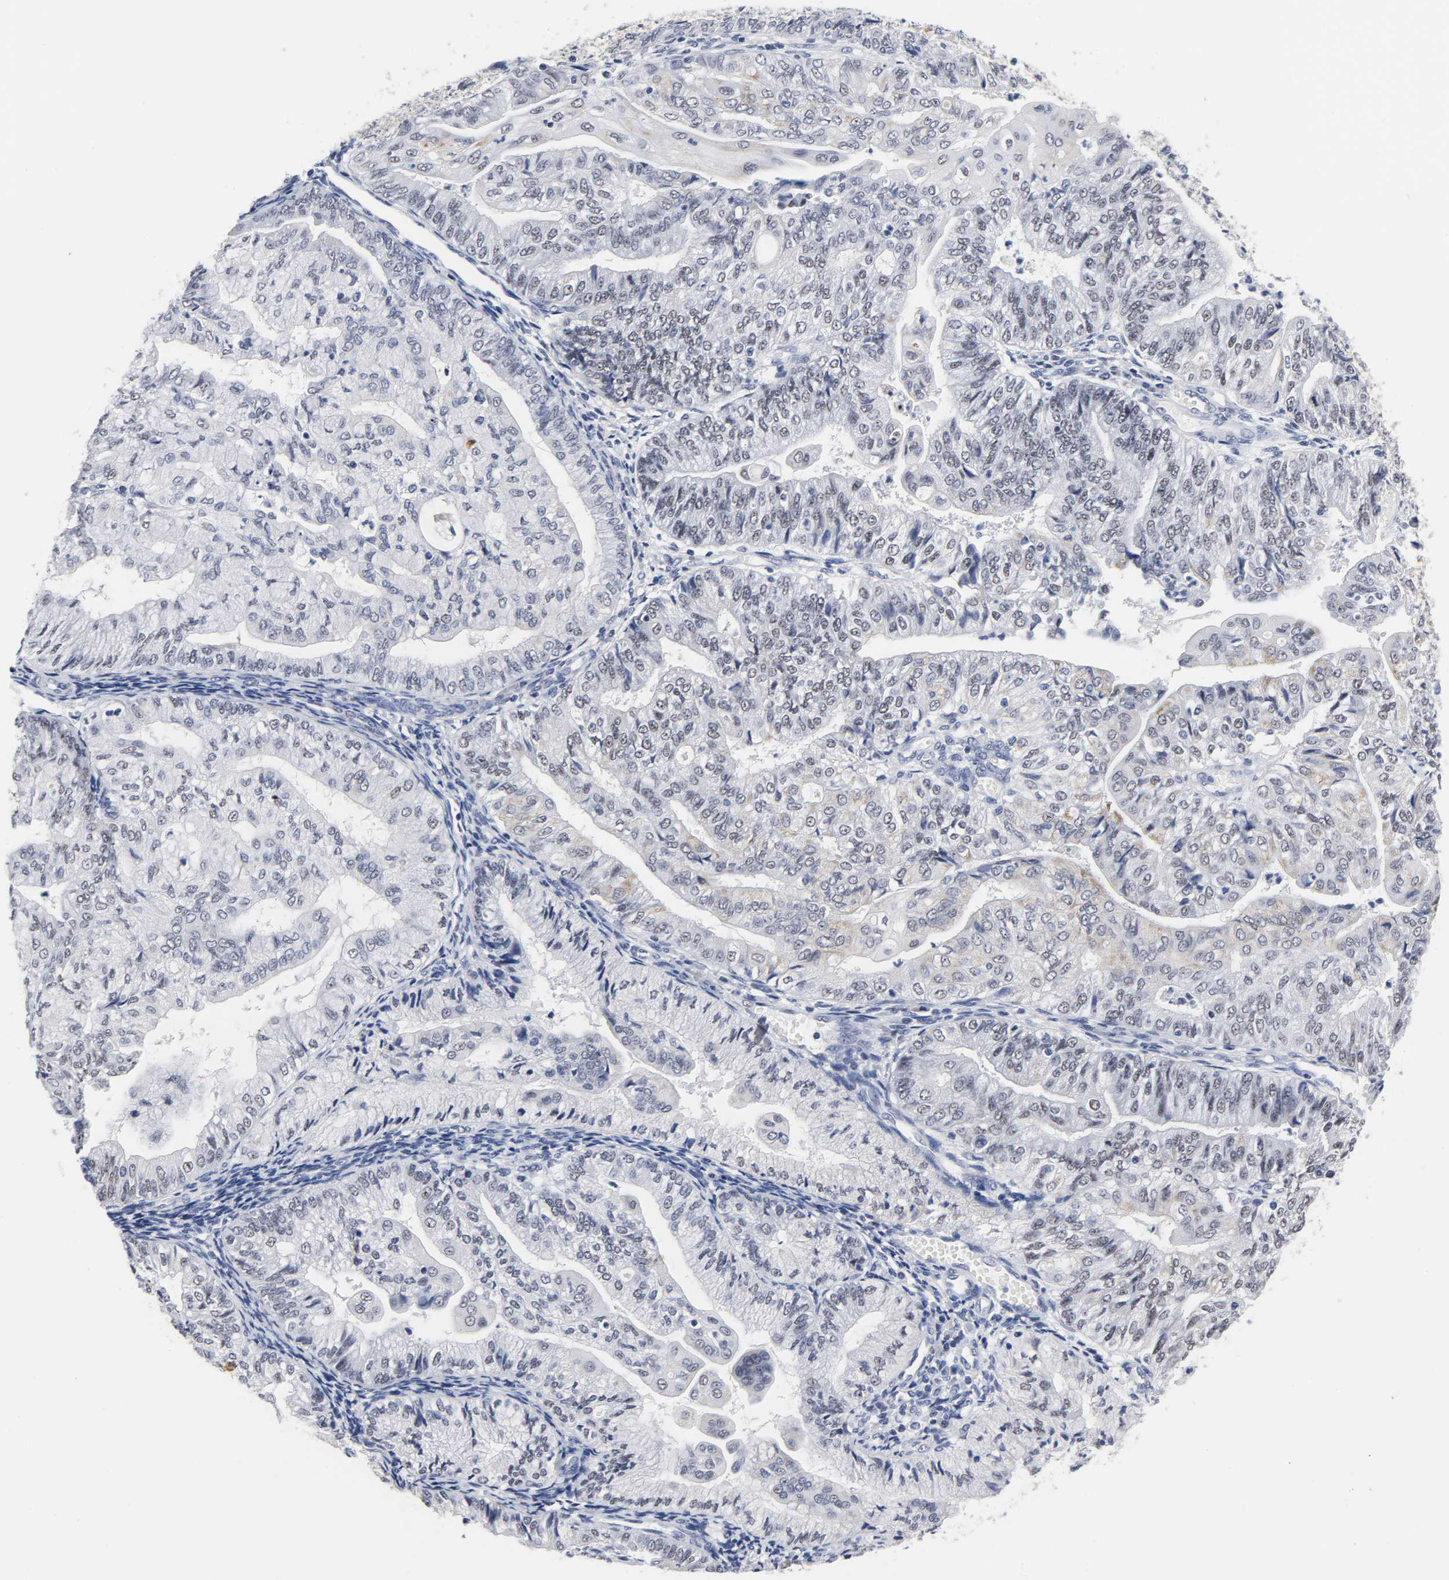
{"staining": {"intensity": "moderate", "quantity": "<25%", "location": "cytoplasmic/membranous"}, "tissue": "endometrial cancer", "cell_type": "Tumor cells", "image_type": "cancer", "snomed": [{"axis": "morphology", "description": "Adenocarcinoma, NOS"}, {"axis": "topography", "description": "Endometrium"}], "caption": "Immunohistochemical staining of human adenocarcinoma (endometrial) exhibits moderate cytoplasmic/membranous protein staining in approximately <25% of tumor cells. (DAB (3,3'-diaminobenzidine) IHC with brightfield microscopy, high magnification).", "gene": "GRHL2", "patient": {"sex": "female", "age": 59}}